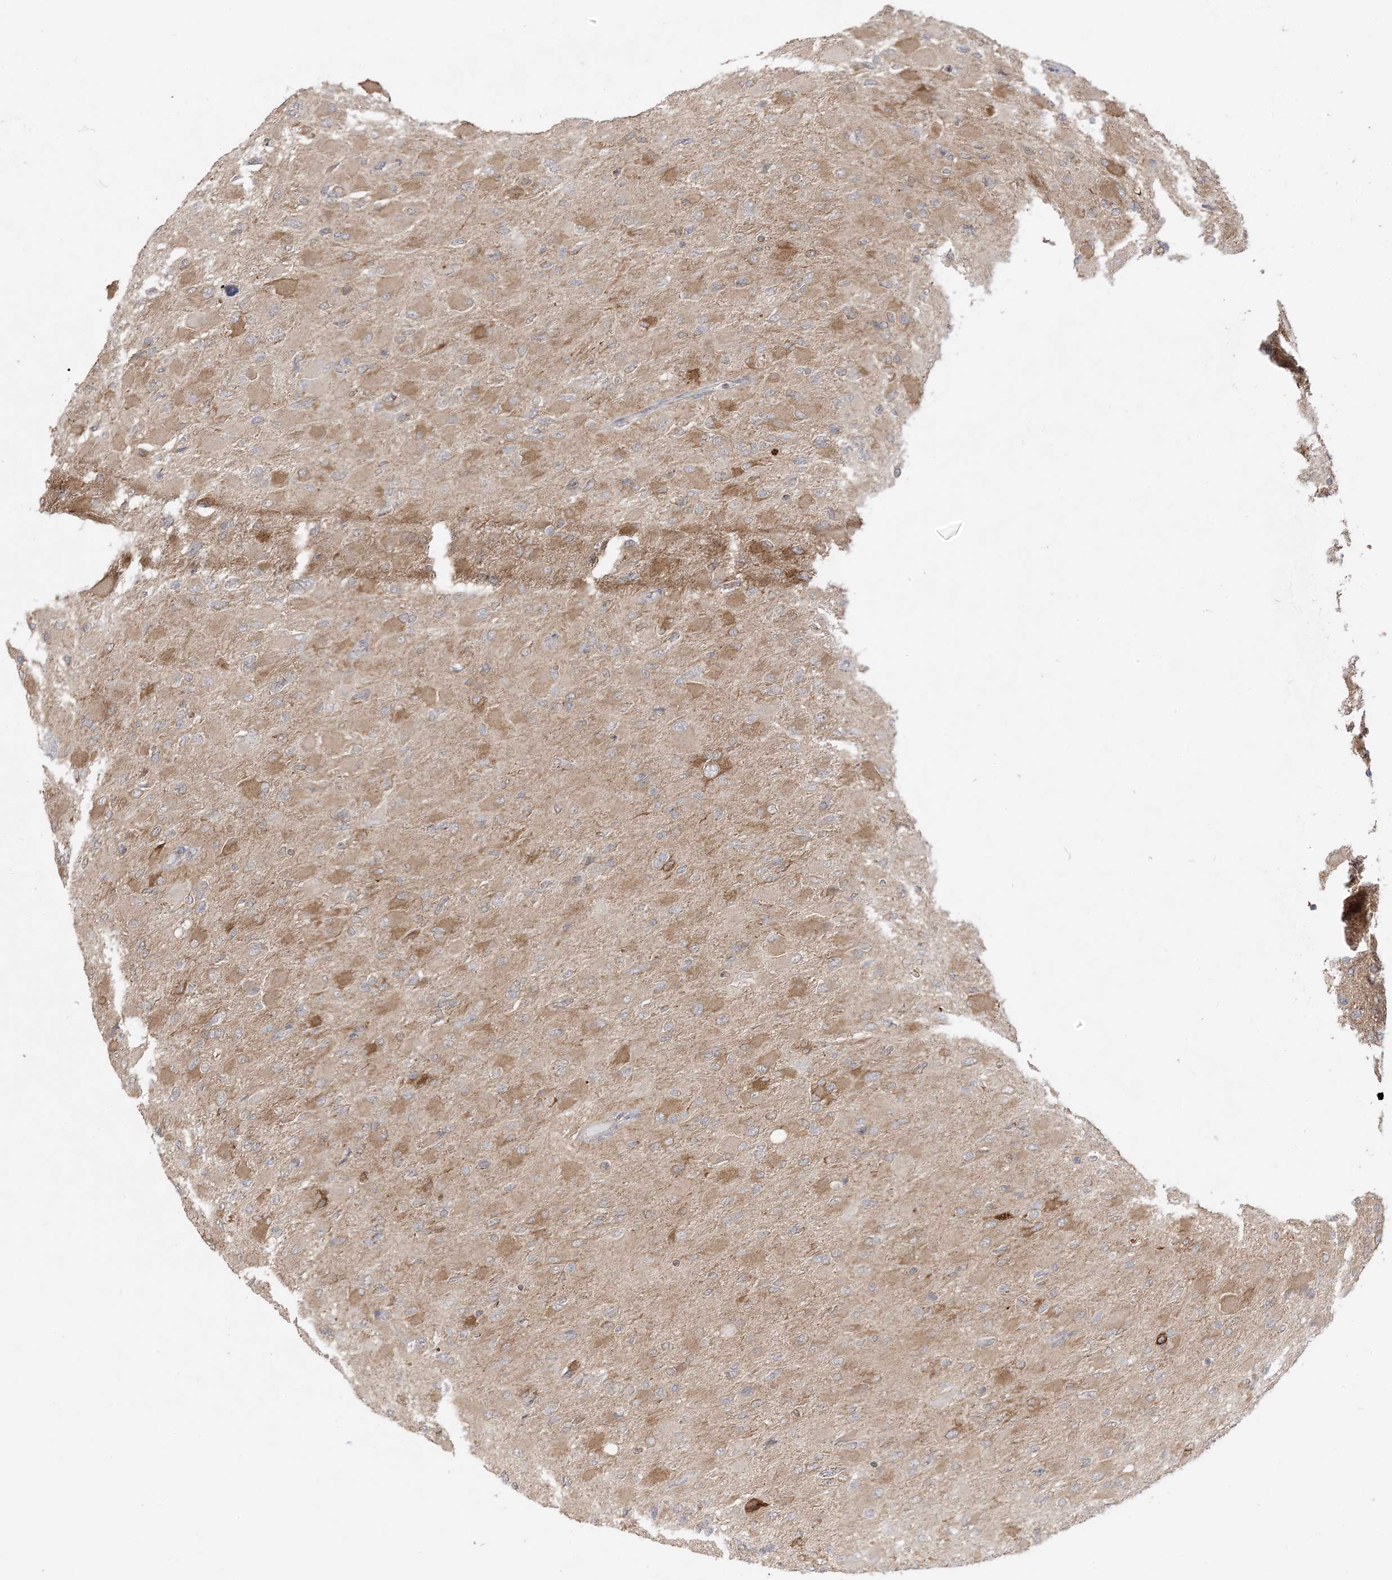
{"staining": {"intensity": "moderate", "quantity": ">75%", "location": "cytoplasmic/membranous"}, "tissue": "glioma", "cell_type": "Tumor cells", "image_type": "cancer", "snomed": [{"axis": "morphology", "description": "Glioma, malignant, High grade"}, {"axis": "topography", "description": "Cerebral cortex"}], "caption": "Tumor cells exhibit medium levels of moderate cytoplasmic/membranous expression in about >75% of cells in human glioma. The staining was performed using DAB to visualize the protein expression in brown, while the nuclei were stained in blue with hematoxylin (Magnification: 20x).", "gene": "SIRT3", "patient": {"sex": "female", "age": 36}}